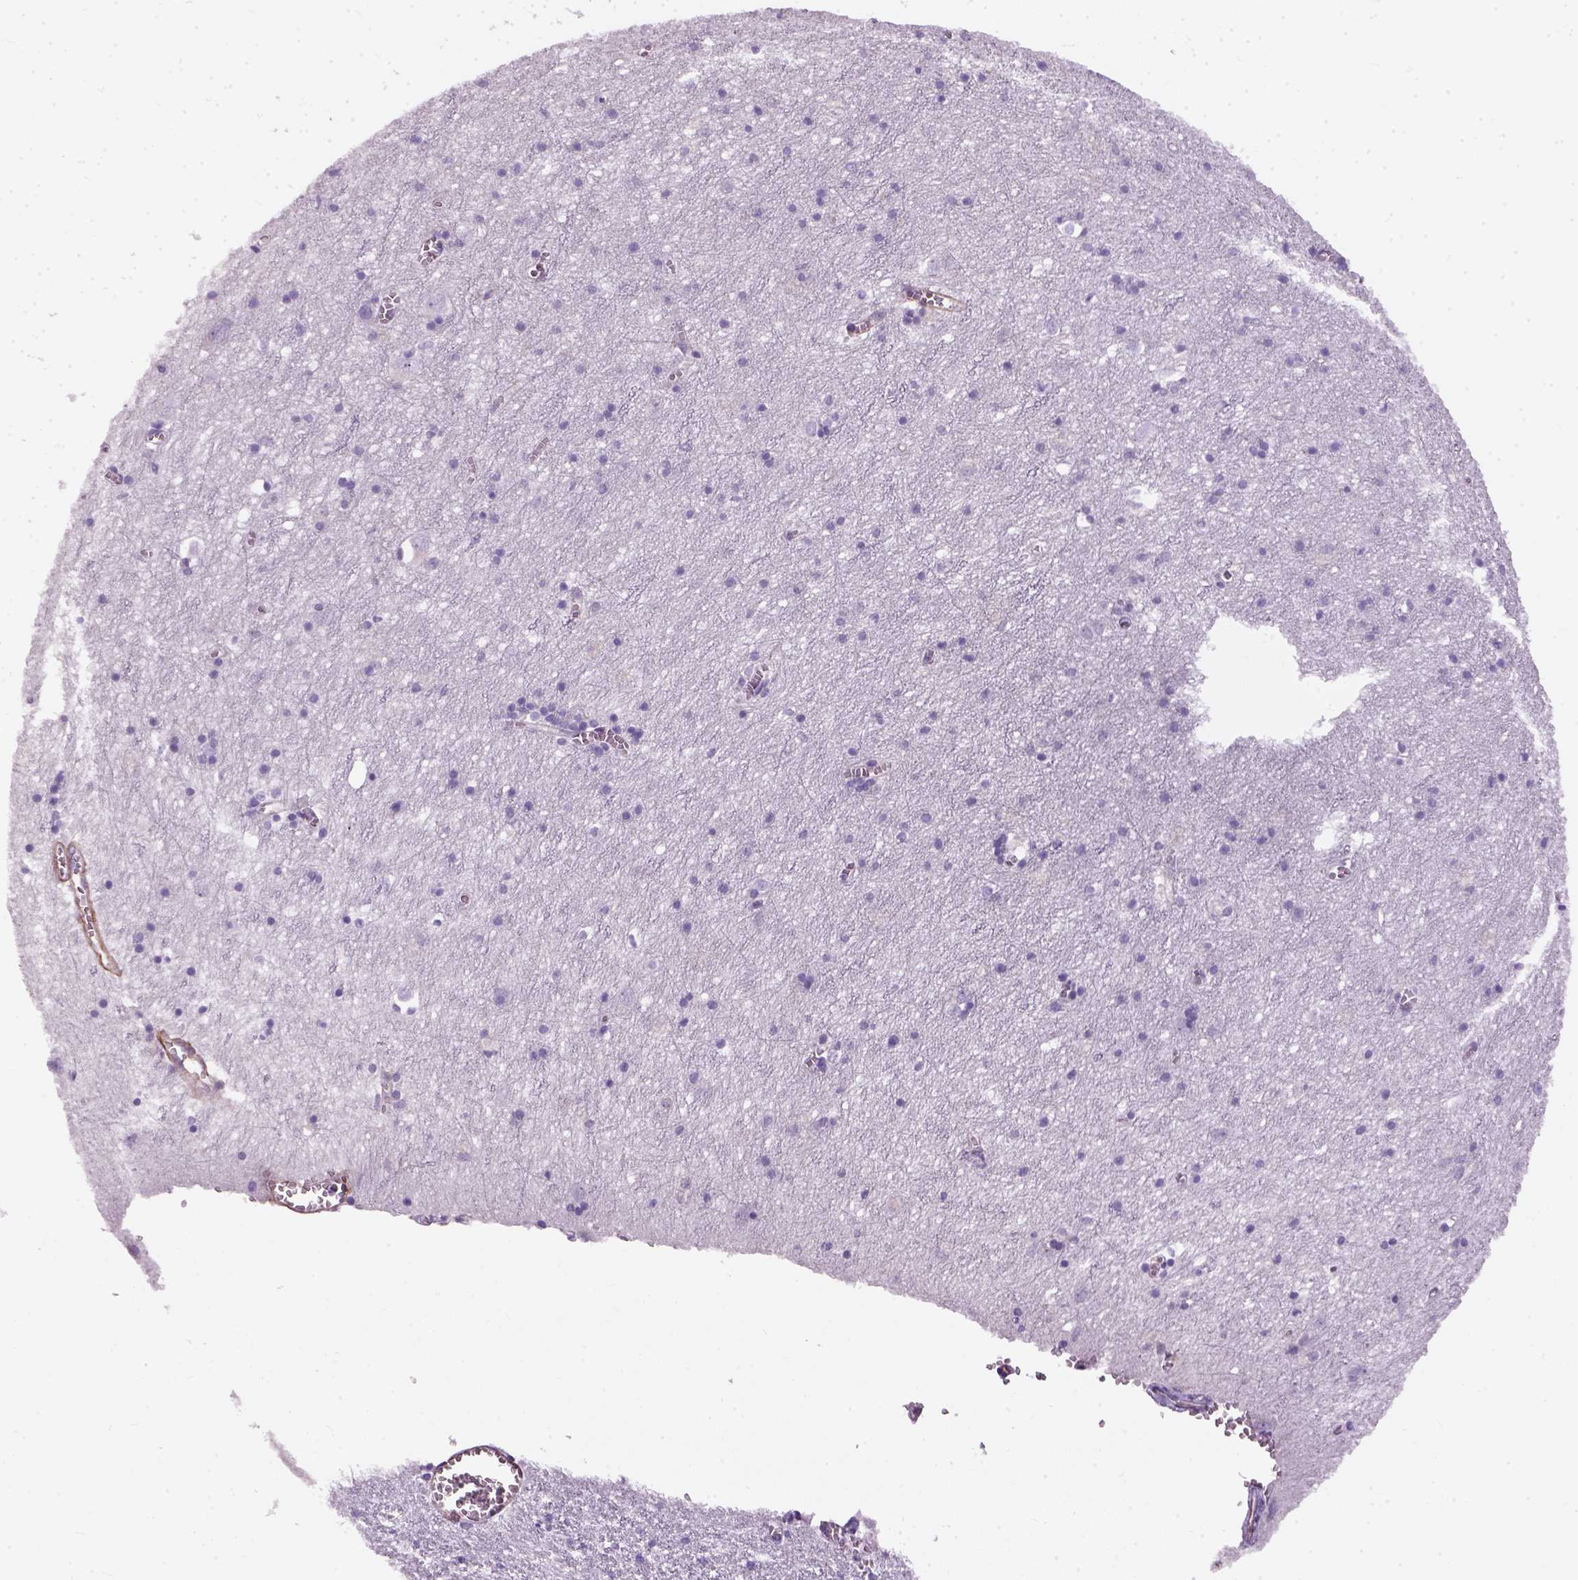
{"staining": {"intensity": "weak", "quantity": ">75%", "location": "cytoplasmic/membranous"}, "tissue": "cerebral cortex", "cell_type": "Endothelial cells", "image_type": "normal", "snomed": [{"axis": "morphology", "description": "Normal tissue, NOS"}, {"axis": "topography", "description": "Cerebral cortex"}], "caption": "Protein analysis of benign cerebral cortex displays weak cytoplasmic/membranous expression in about >75% of endothelial cells. The staining was performed using DAB (3,3'-diaminobenzidine) to visualize the protein expression in brown, while the nuclei were stained in blue with hematoxylin (Magnification: 20x).", "gene": "FAM161A", "patient": {"sex": "male", "age": 70}}